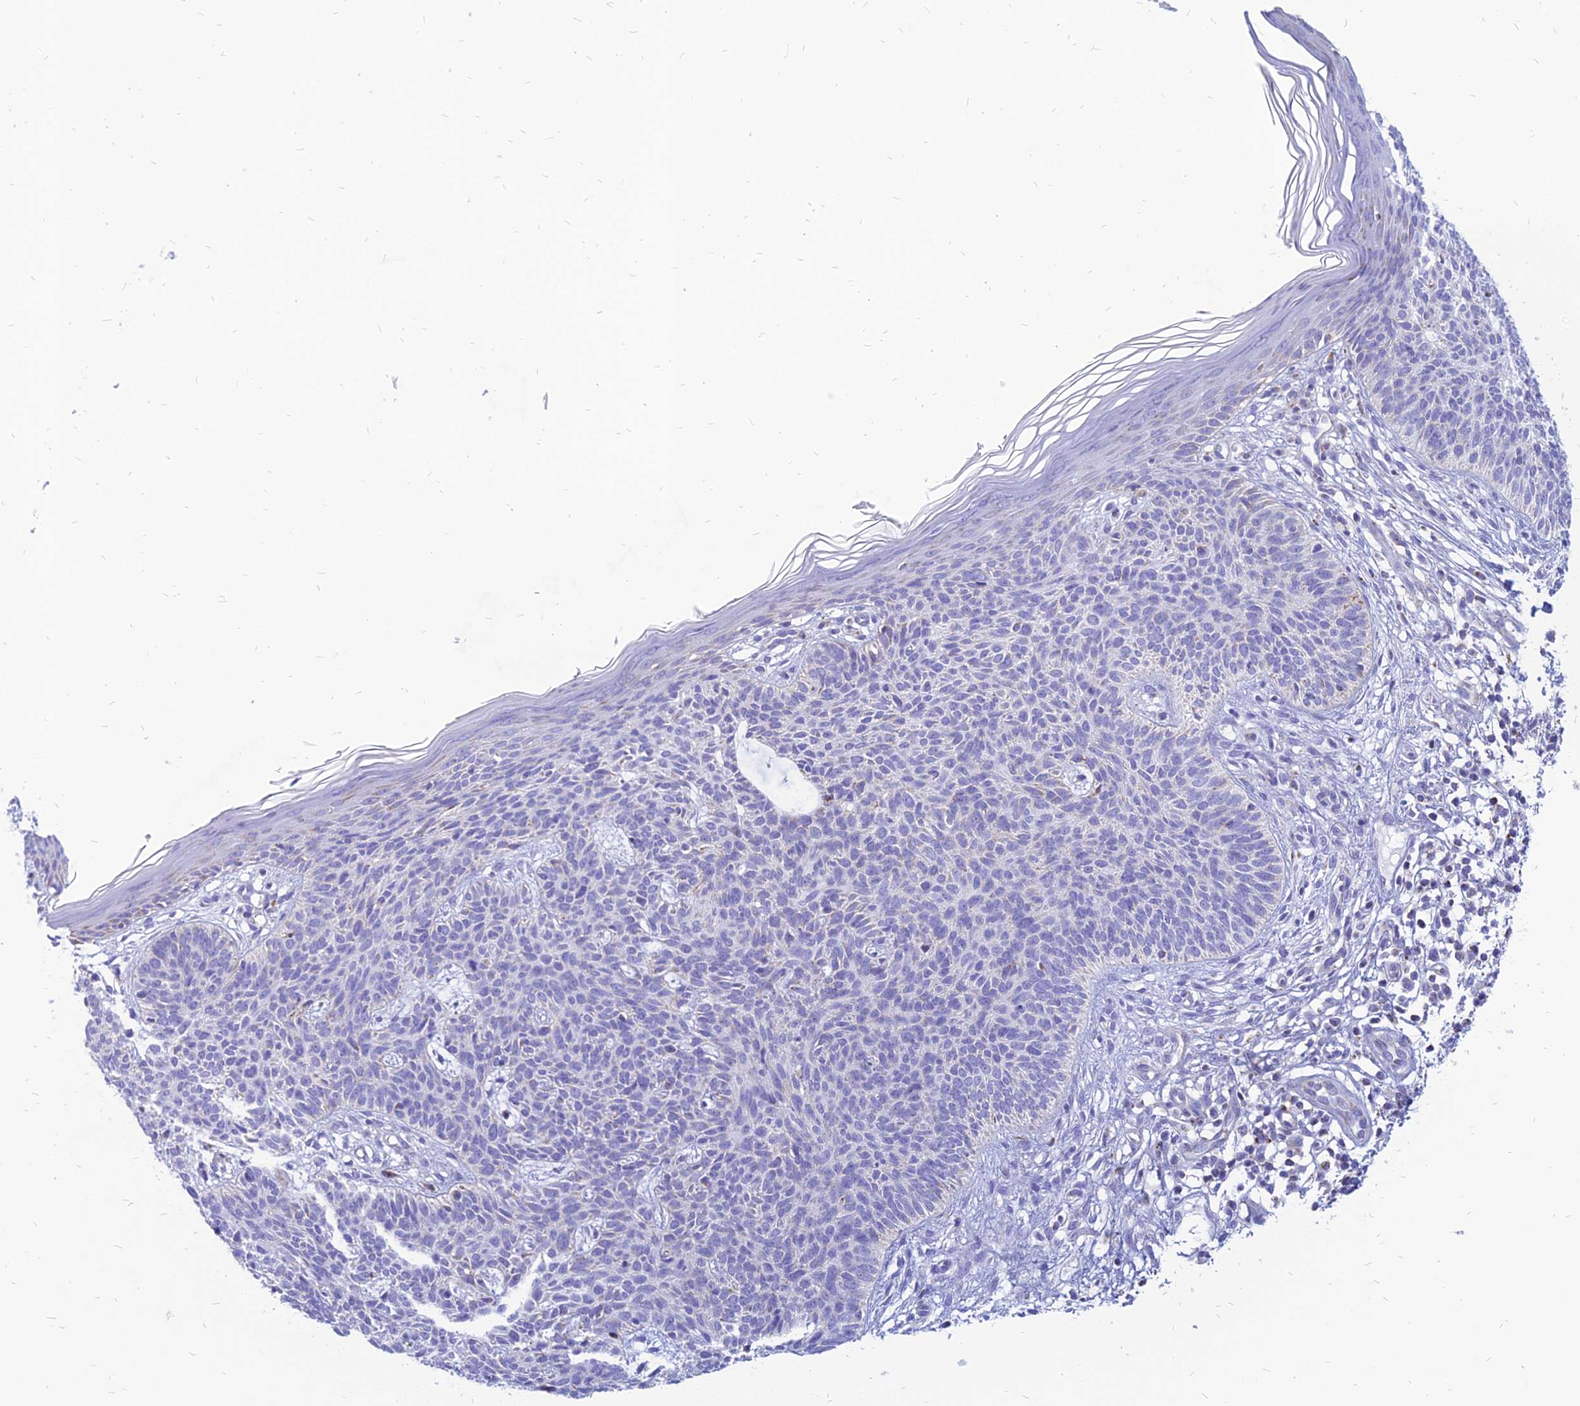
{"staining": {"intensity": "negative", "quantity": "none", "location": "none"}, "tissue": "skin cancer", "cell_type": "Tumor cells", "image_type": "cancer", "snomed": [{"axis": "morphology", "description": "Basal cell carcinoma"}, {"axis": "topography", "description": "Skin"}], "caption": "This is an immunohistochemistry photomicrograph of human skin cancer. There is no staining in tumor cells.", "gene": "PACC1", "patient": {"sex": "female", "age": 66}}